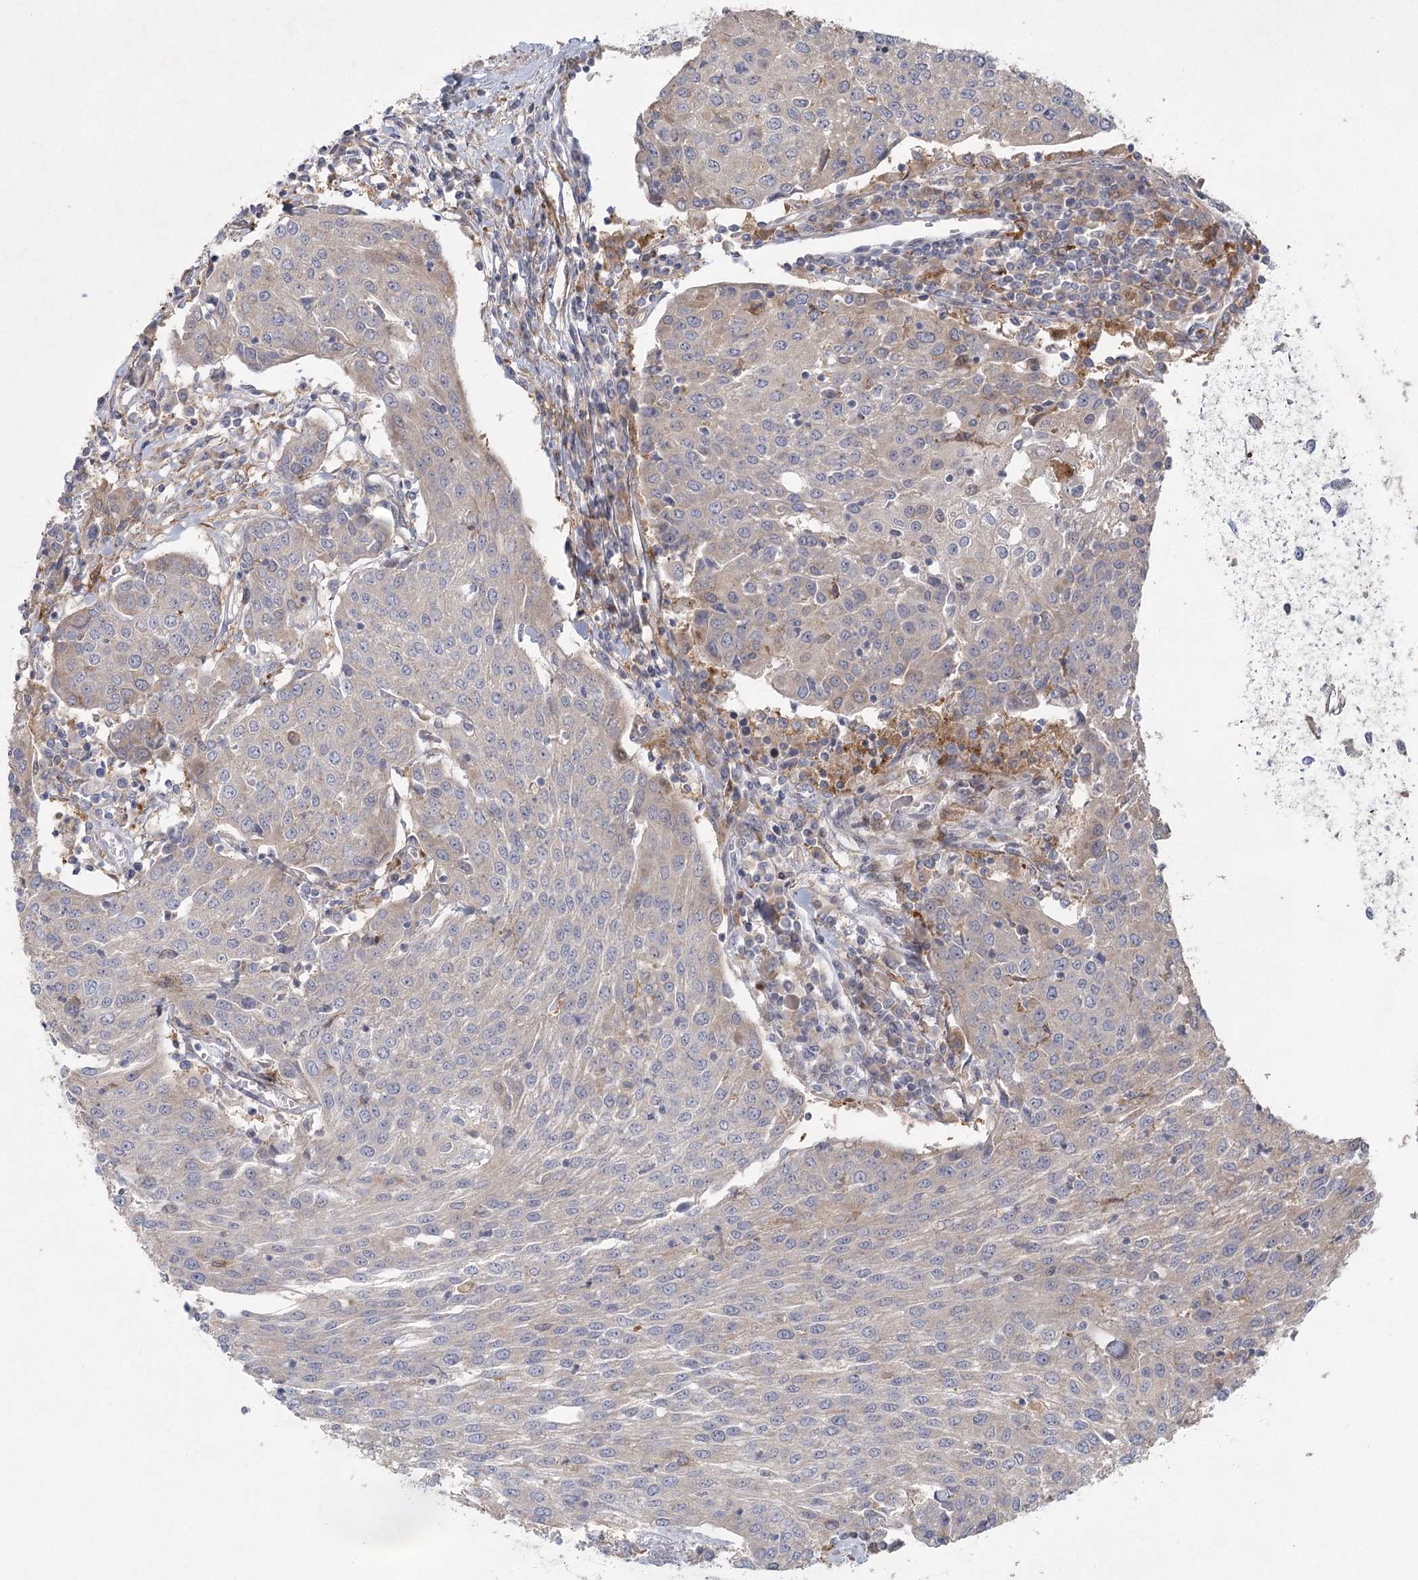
{"staining": {"intensity": "weak", "quantity": "<25%", "location": "cytoplasmic/membranous"}, "tissue": "urothelial cancer", "cell_type": "Tumor cells", "image_type": "cancer", "snomed": [{"axis": "morphology", "description": "Urothelial carcinoma, High grade"}, {"axis": "topography", "description": "Urinary bladder"}], "caption": "An IHC image of urothelial cancer is shown. There is no staining in tumor cells of urothelial cancer.", "gene": "FAM110C", "patient": {"sex": "female", "age": 85}}